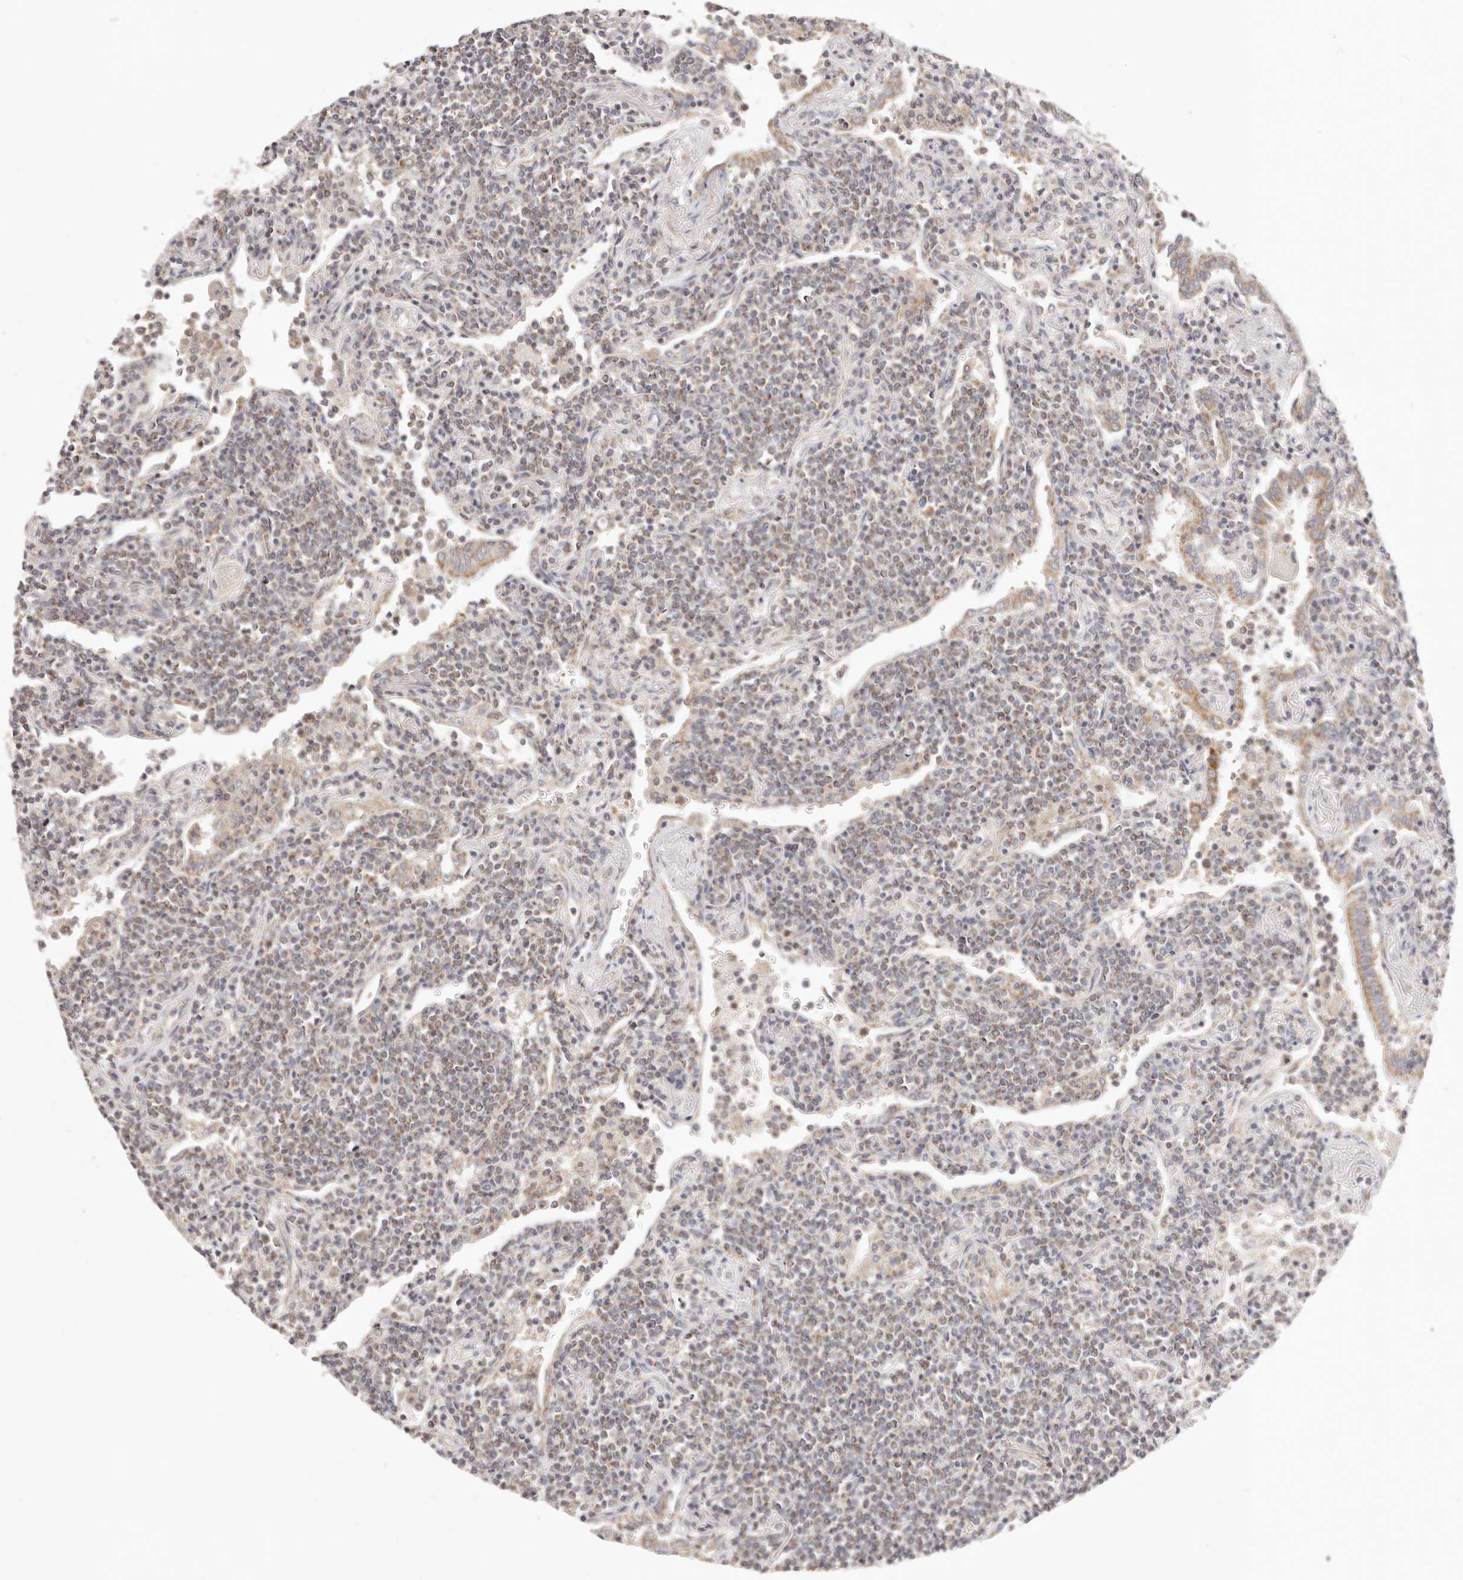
{"staining": {"intensity": "weak", "quantity": "25%-75%", "location": "cytoplasmic/membranous"}, "tissue": "lymphoma", "cell_type": "Tumor cells", "image_type": "cancer", "snomed": [{"axis": "morphology", "description": "Malignant lymphoma, non-Hodgkin's type, Low grade"}, {"axis": "topography", "description": "Lung"}], "caption": "Brown immunohistochemical staining in human malignant lymphoma, non-Hodgkin's type (low-grade) exhibits weak cytoplasmic/membranous positivity in about 25%-75% of tumor cells.", "gene": "KCMF1", "patient": {"sex": "female", "age": 71}}